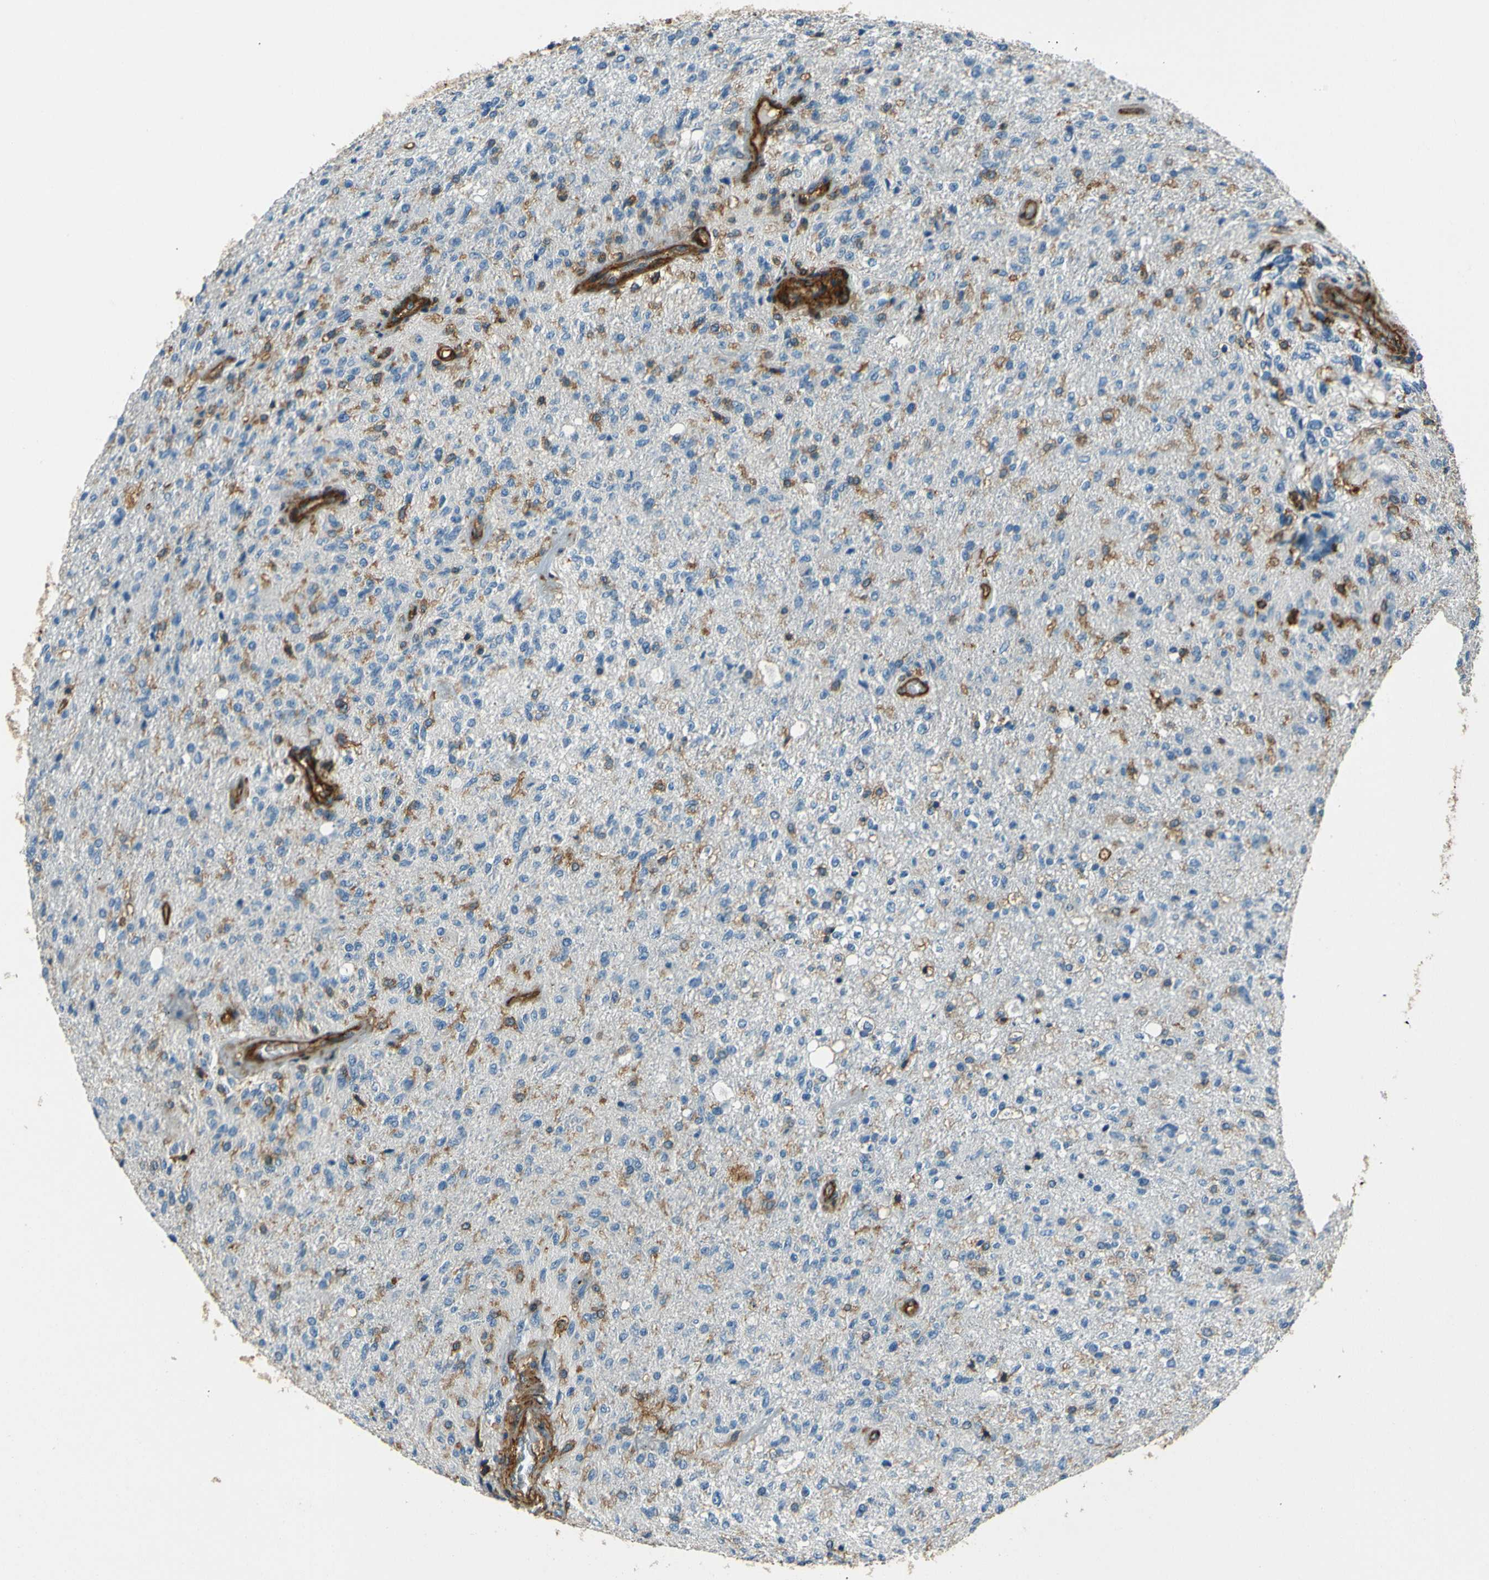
{"staining": {"intensity": "negative", "quantity": "none", "location": "none"}, "tissue": "glioma", "cell_type": "Tumor cells", "image_type": "cancer", "snomed": [{"axis": "morphology", "description": "Normal tissue, NOS"}, {"axis": "morphology", "description": "Glioma, malignant, High grade"}, {"axis": "topography", "description": "Cerebral cortex"}], "caption": "Malignant glioma (high-grade) was stained to show a protein in brown. There is no significant expression in tumor cells.", "gene": "ENTPD1", "patient": {"sex": "male", "age": 77}}